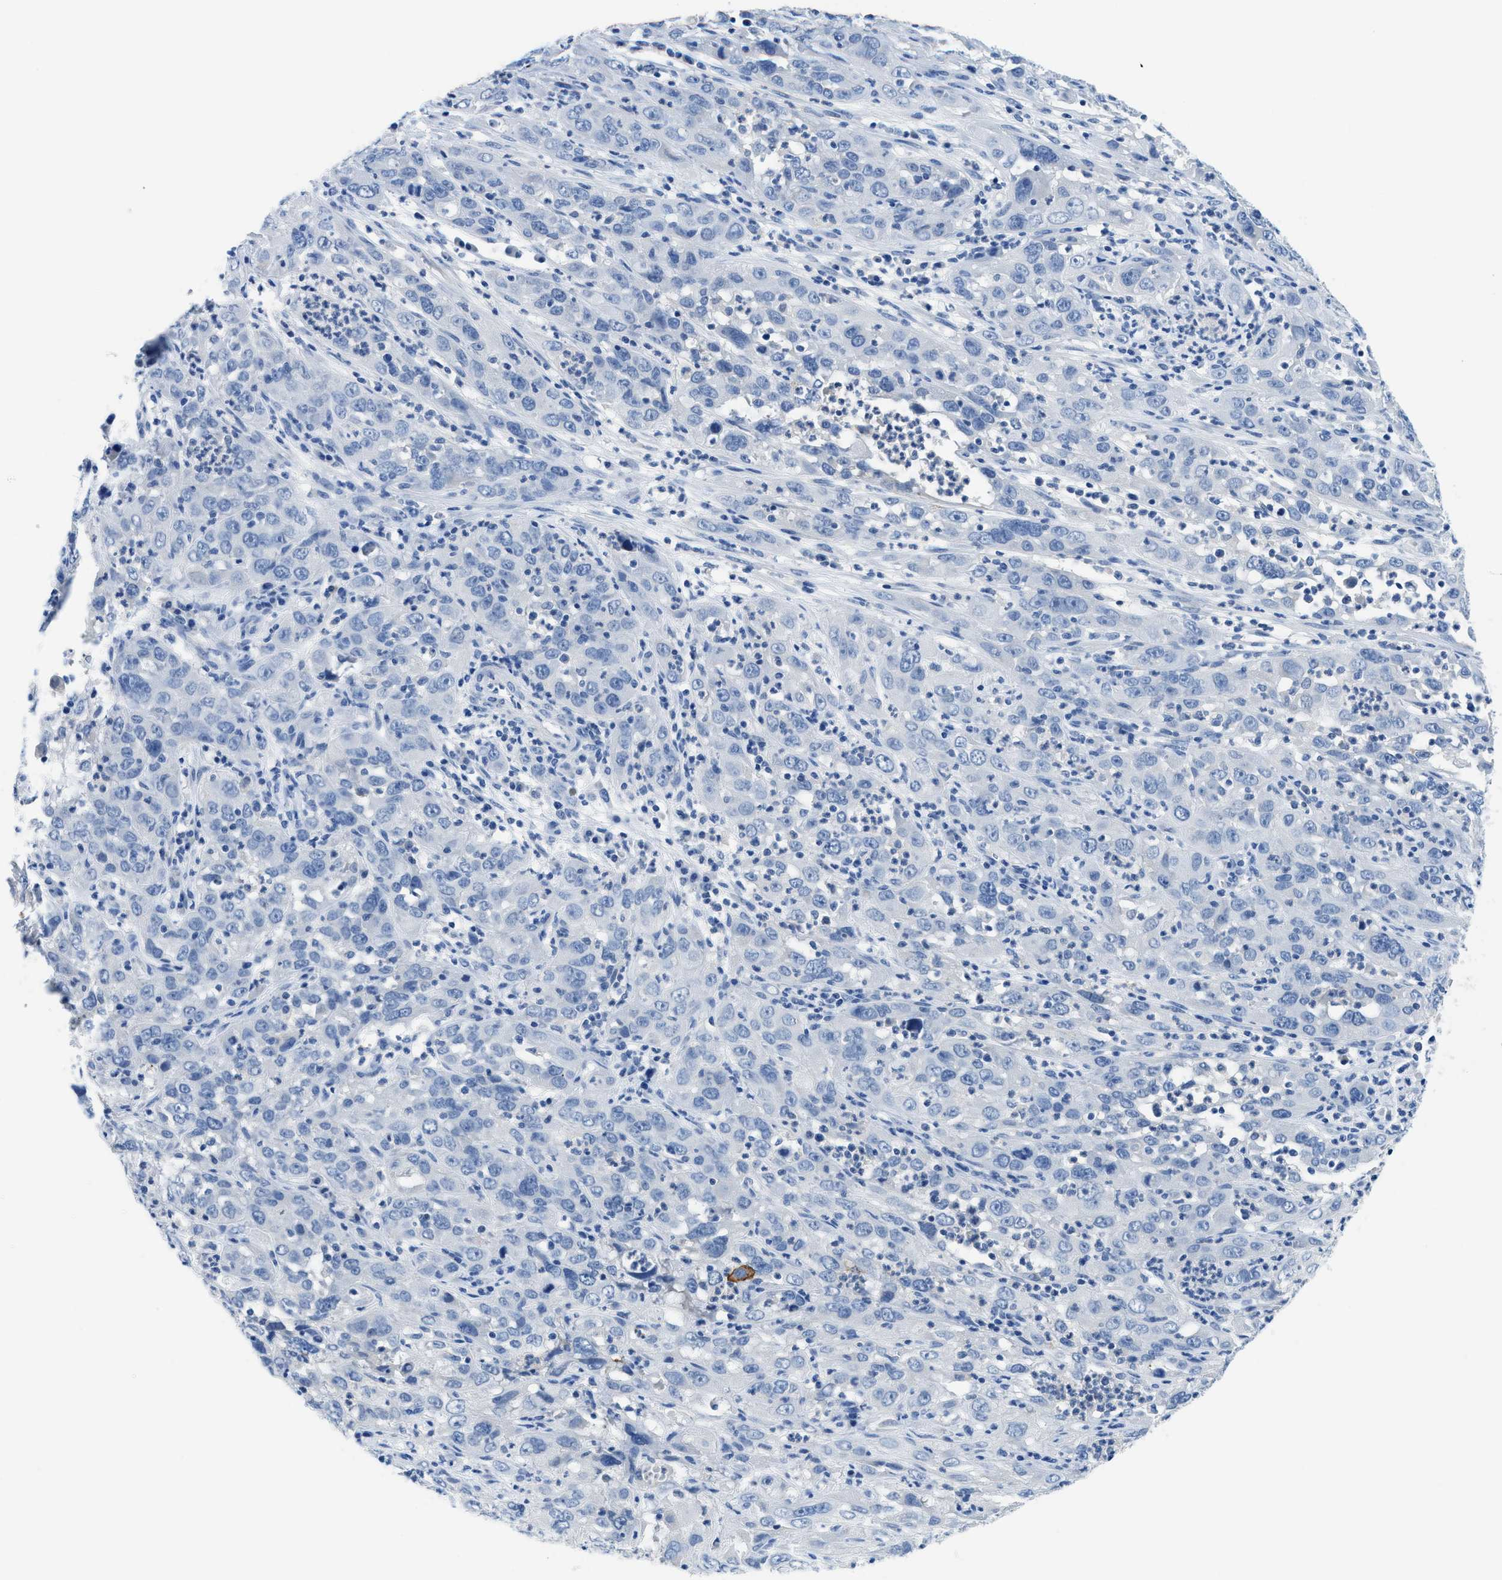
{"staining": {"intensity": "negative", "quantity": "none", "location": "none"}, "tissue": "cervical cancer", "cell_type": "Tumor cells", "image_type": "cancer", "snomed": [{"axis": "morphology", "description": "Squamous cell carcinoma, NOS"}, {"axis": "topography", "description": "Cervix"}], "caption": "Immunohistochemistry photomicrograph of neoplastic tissue: human cervical squamous cell carcinoma stained with DAB (3,3'-diaminobenzidine) exhibits no significant protein expression in tumor cells. (Immunohistochemistry, brightfield microscopy, high magnification).", "gene": "MBL2", "patient": {"sex": "female", "age": 32}}